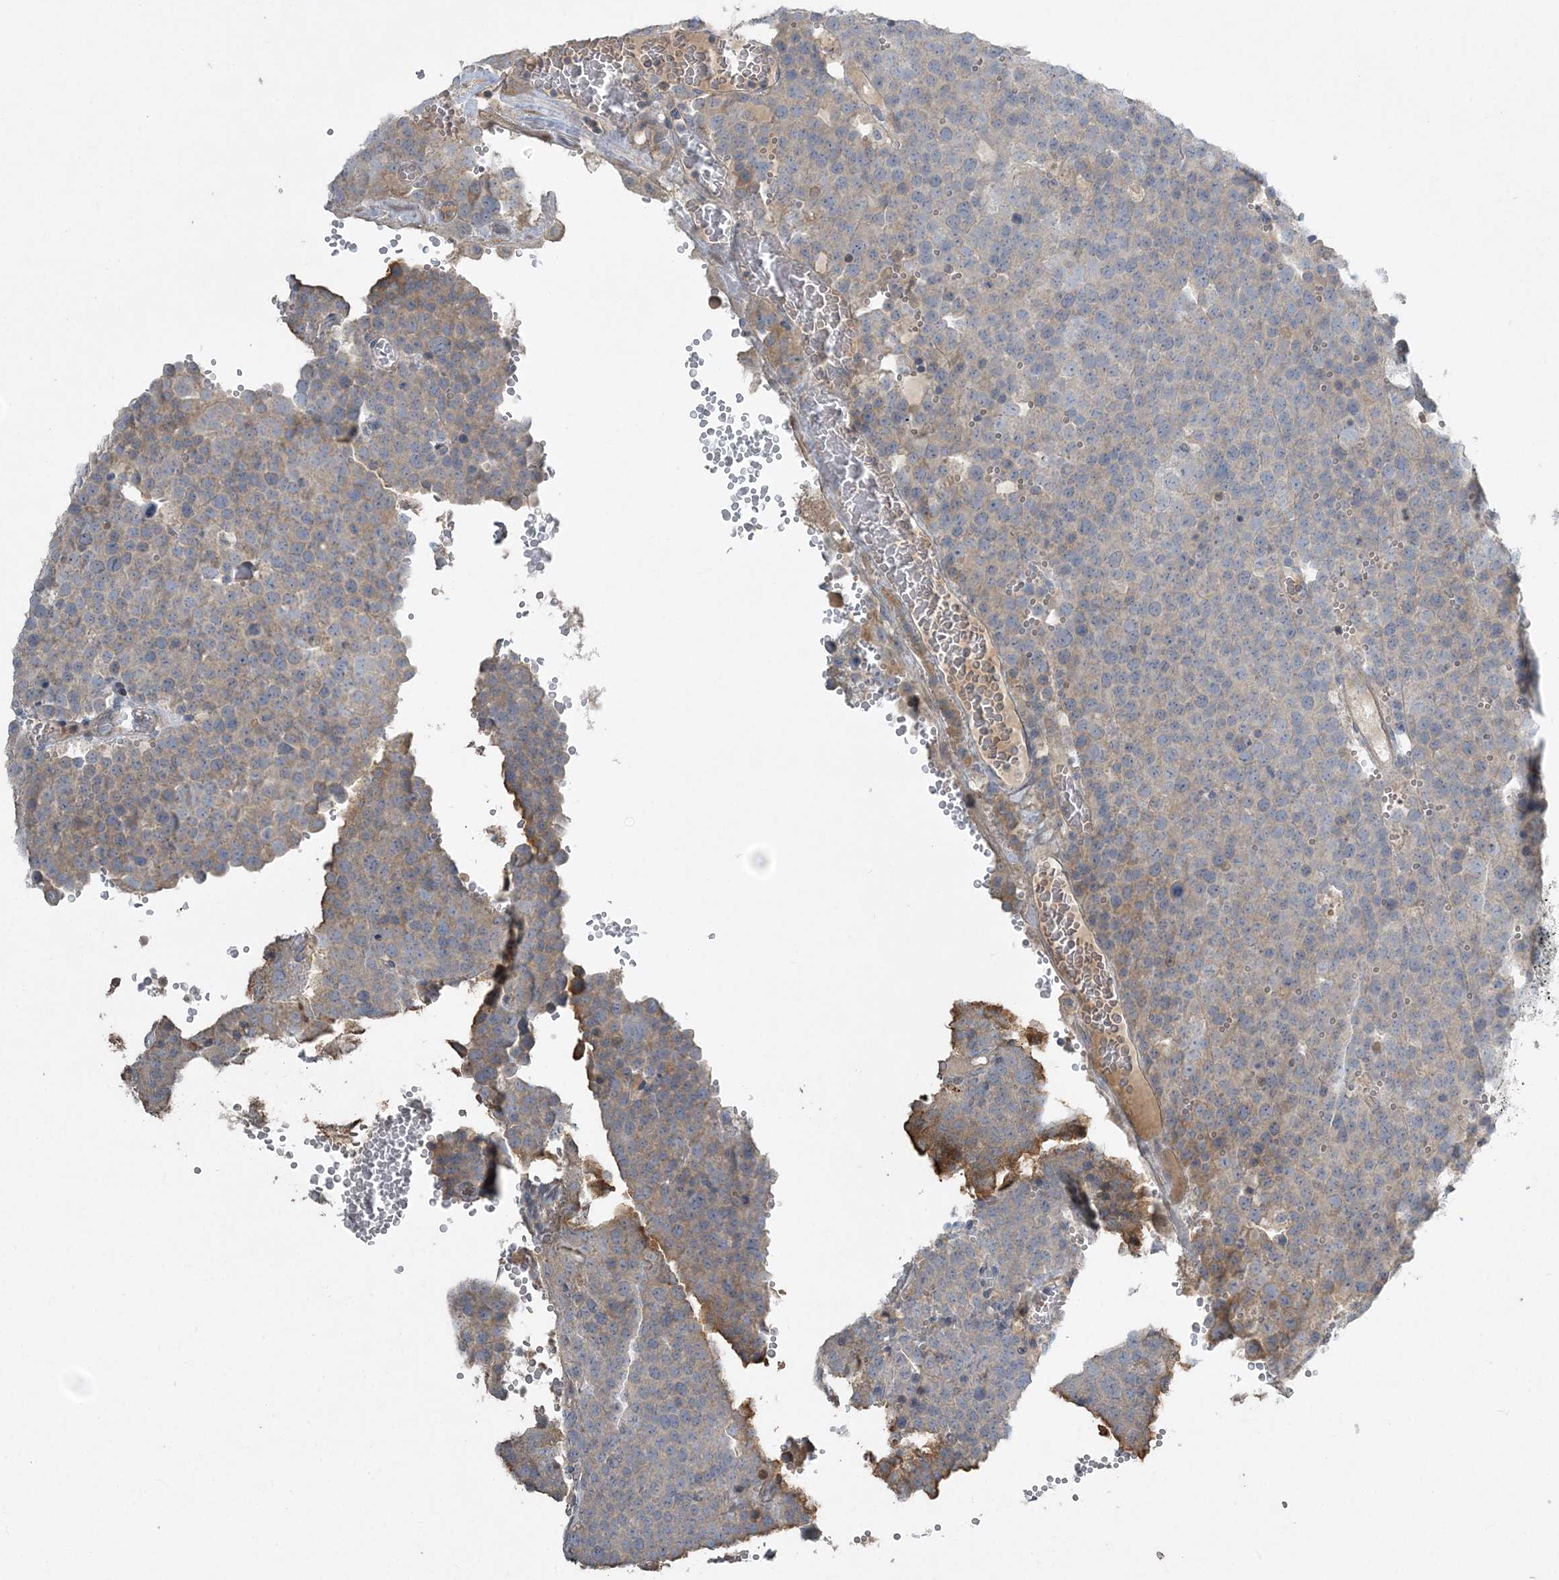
{"staining": {"intensity": "weak", "quantity": "<25%", "location": "cytoplasmic/membranous"}, "tissue": "testis cancer", "cell_type": "Tumor cells", "image_type": "cancer", "snomed": [{"axis": "morphology", "description": "Seminoma, NOS"}, {"axis": "topography", "description": "Testis"}], "caption": "High magnification brightfield microscopy of testis cancer (seminoma) stained with DAB (brown) and counterstained with hematoxylin (blue): tumor cells show no significant staining.", "gene": "SLC4A10", "patient": {"sex": "male", "age": 71}}